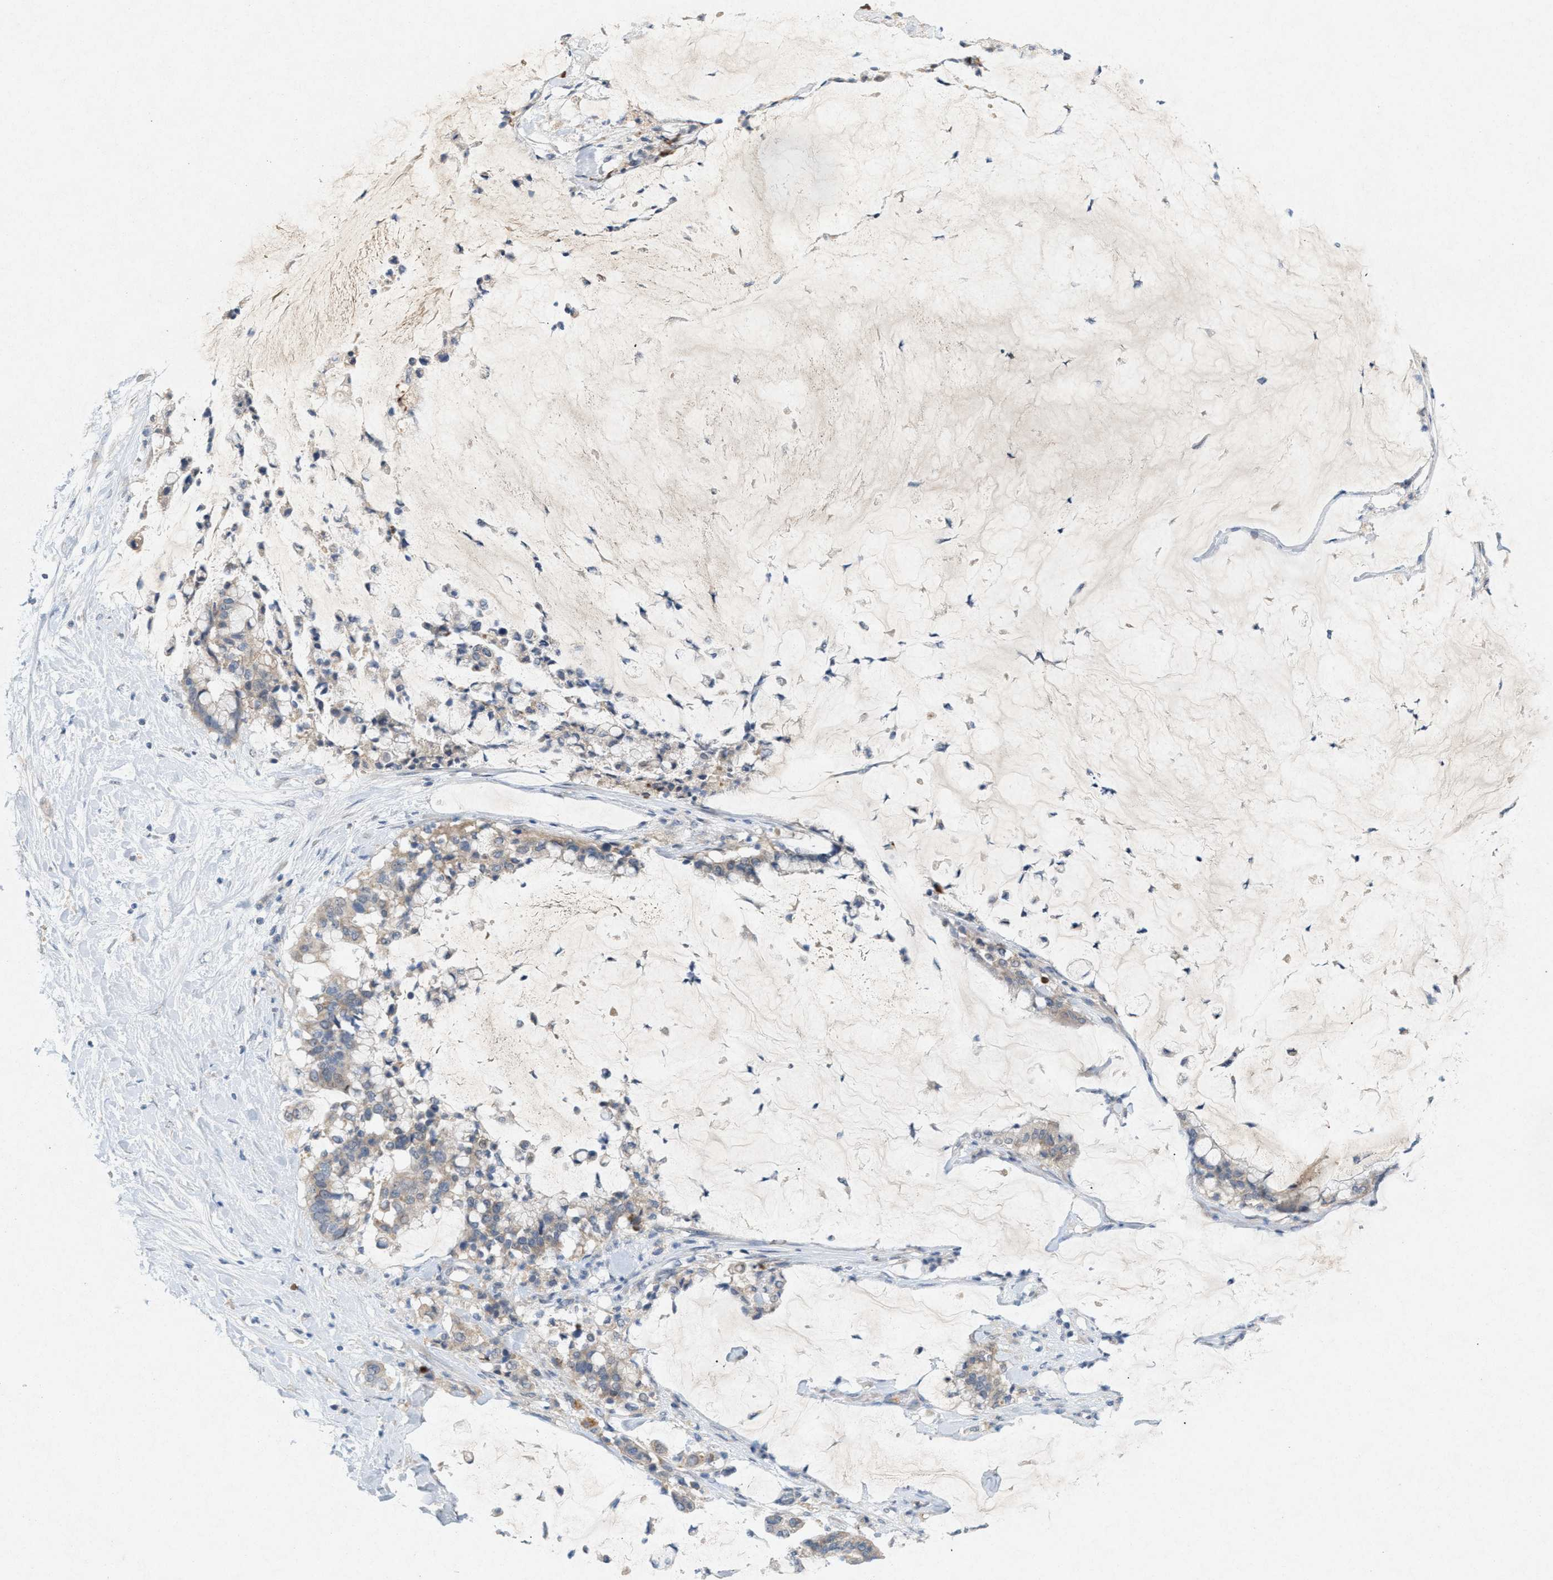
{"staining": {"intensity": "weak", "quantity": "<25%", "location": "cytoplasmic/membranous"}, "tissue": "pancreatic cancer", "cell_type": "Tumor cells", "image_type": "cancer", "snomed": [{"axis": "morphology", "description": "Adenocarcinoma, NOS"}, {"axis": "topography", "description": "Pancreas"}], "caption": "A high-resolution micrograph shows immunohistochemistry staining of pancreatic adenocarcinoma, which displays no significant expression in tumor cells. (DAB IHC, high magnification).", "gene": "DCAF7", "patient": {"sex": "male", "age": 41}}